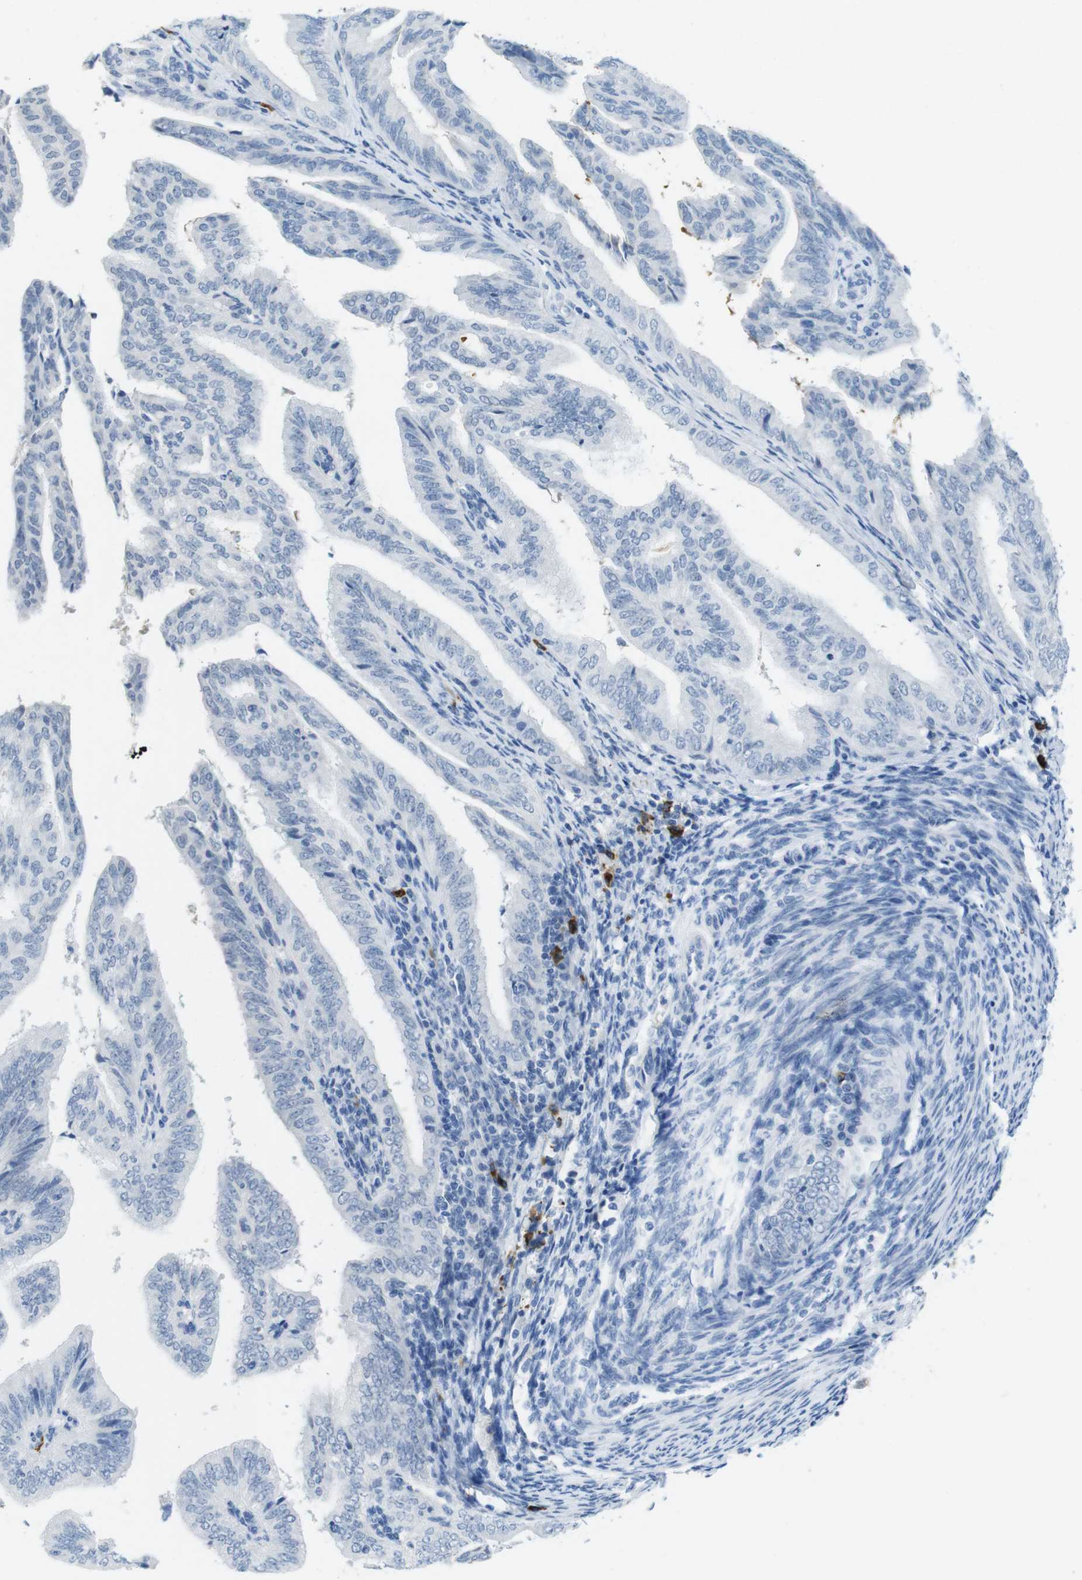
{"staining": {"intensity": "negative", "quantity": "none", "location": "none"}, "tissue": "endometrial cancer", "cell_type": "Tumor cells", "image_type": "cancer", "snomed": [{"axis": "morphology", "description": "Adenocarcinoma, NOS"}, {"axis": "topography", "description": "Endometrium"}], "caption": "Immunohistochemistry photomicrograph of neoplastic tissue: human endometrial cancer (adenocarcinoma) stained with DAB reveals no significant protein positivity in tumor cells.", "gene": "OPN1SW", "patient": {"sex": "female", "age": 58}}